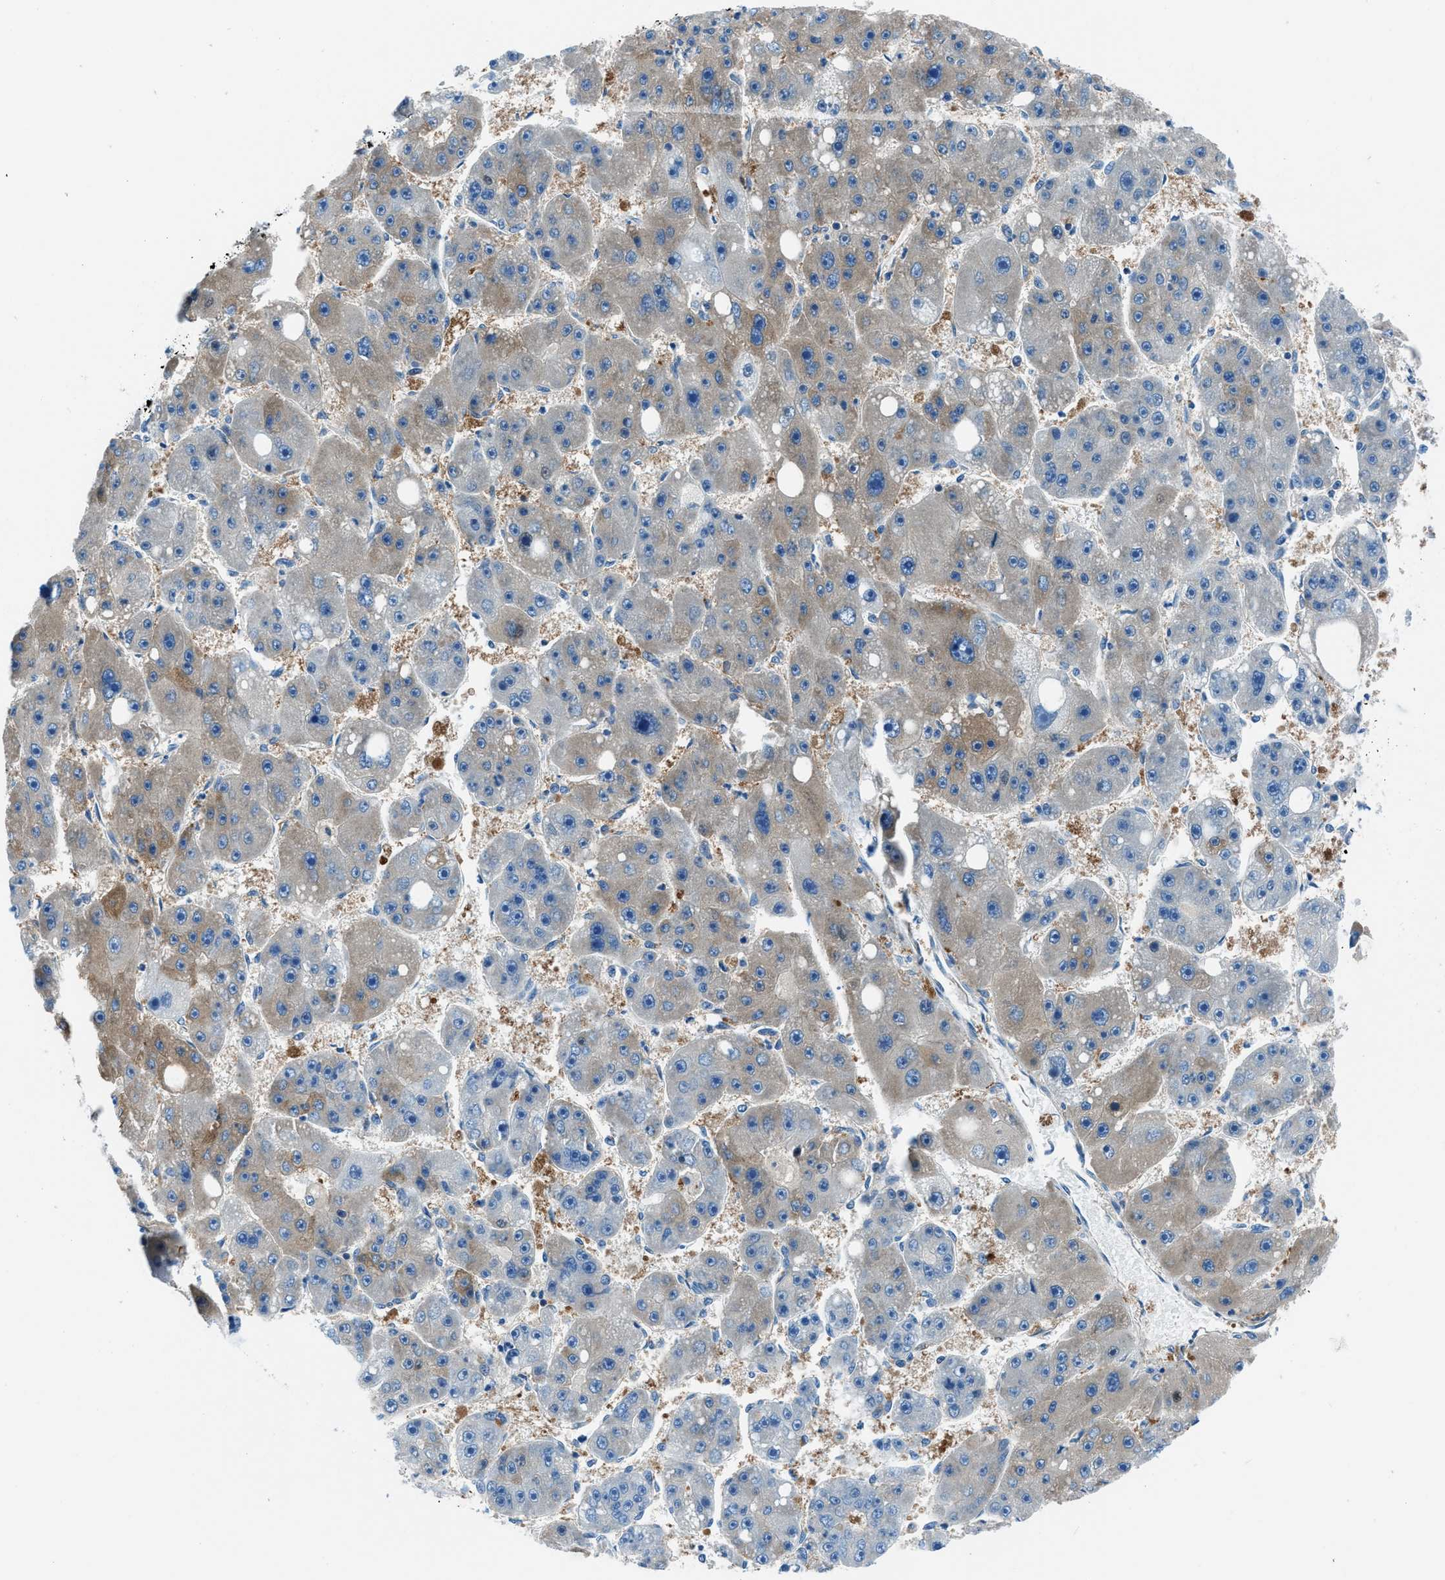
{"staining": {"intensity": "moderate", "quantity": "<25%", "location": "cytoplasmic/membranous"}, "tissue": "liver cancer", "cell_type": "Tumor cells", "image_type": "cancer", "snomed": [{"axis": "morphology", "description": "Carcinoma, Hepatocellular, NOS"}, {"axis": "topography", "description": "Liver"}], "caption": "Liver cancer stained with a brown dye exhibits moderate cytoplasmic/membranous positive positivity in approximately <25% of tumor cells.", "gene": "SARS1", "patient": {"sex": "female", "age": 61}}